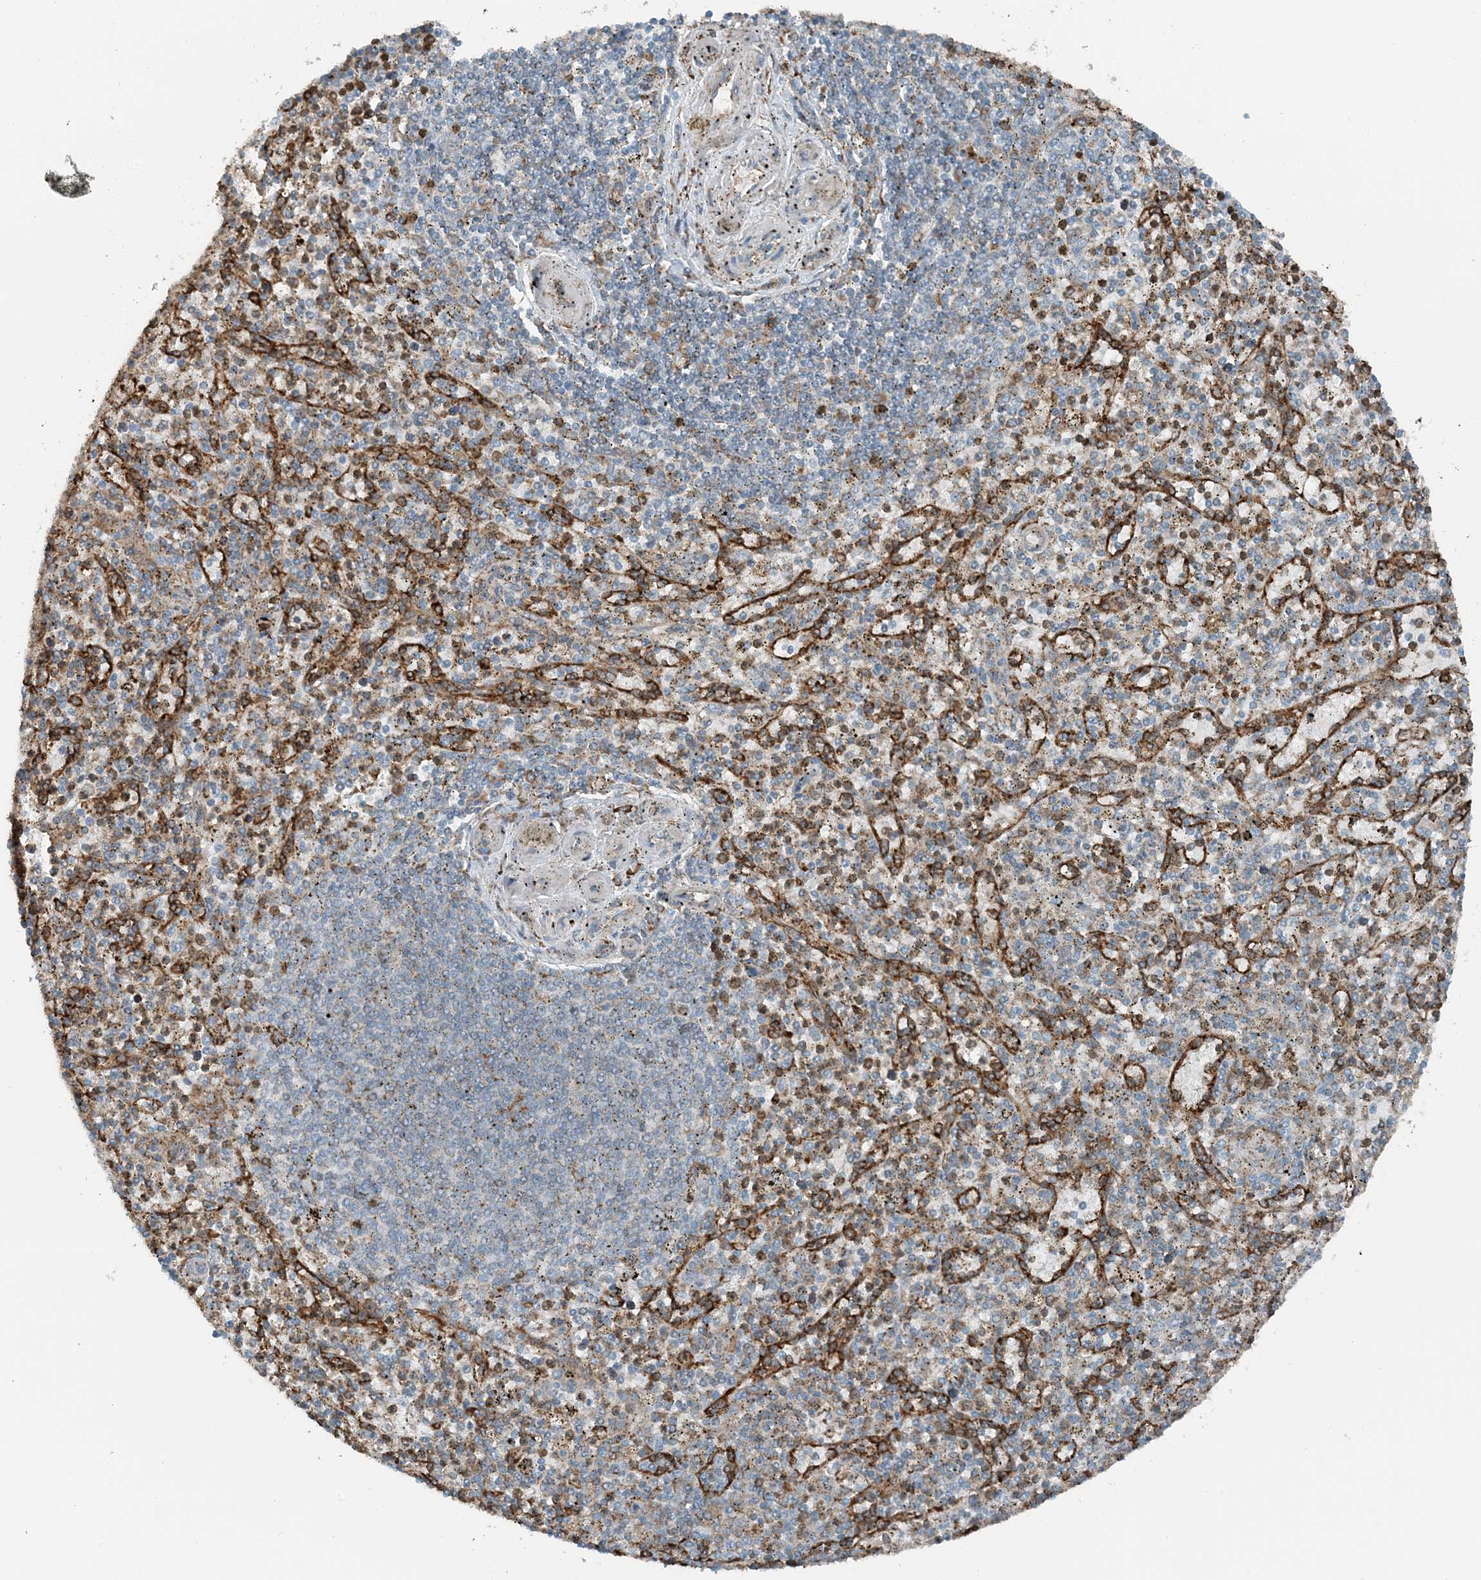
{"staining": {"intensity": "moderate", "quantity": "<25%", "location": "cytoplasmic/membranous"}, "tissue": "spleen", "cell_type": "Cells in red pulp", "image_type": "normal", "snomed": [{"axis": "morphology", "description": "Normal tissue, NOS"}, {"axis": "topography", "description": "Spleen"}], "caption": "High-power microscopy captured an IHC image of benign spleen, revealing moderate cytoplasmic/membranous staining in about <25% of cells in red pulp.", "gene": "CERKL", "patient": {"sex": "male", "age": 72}}